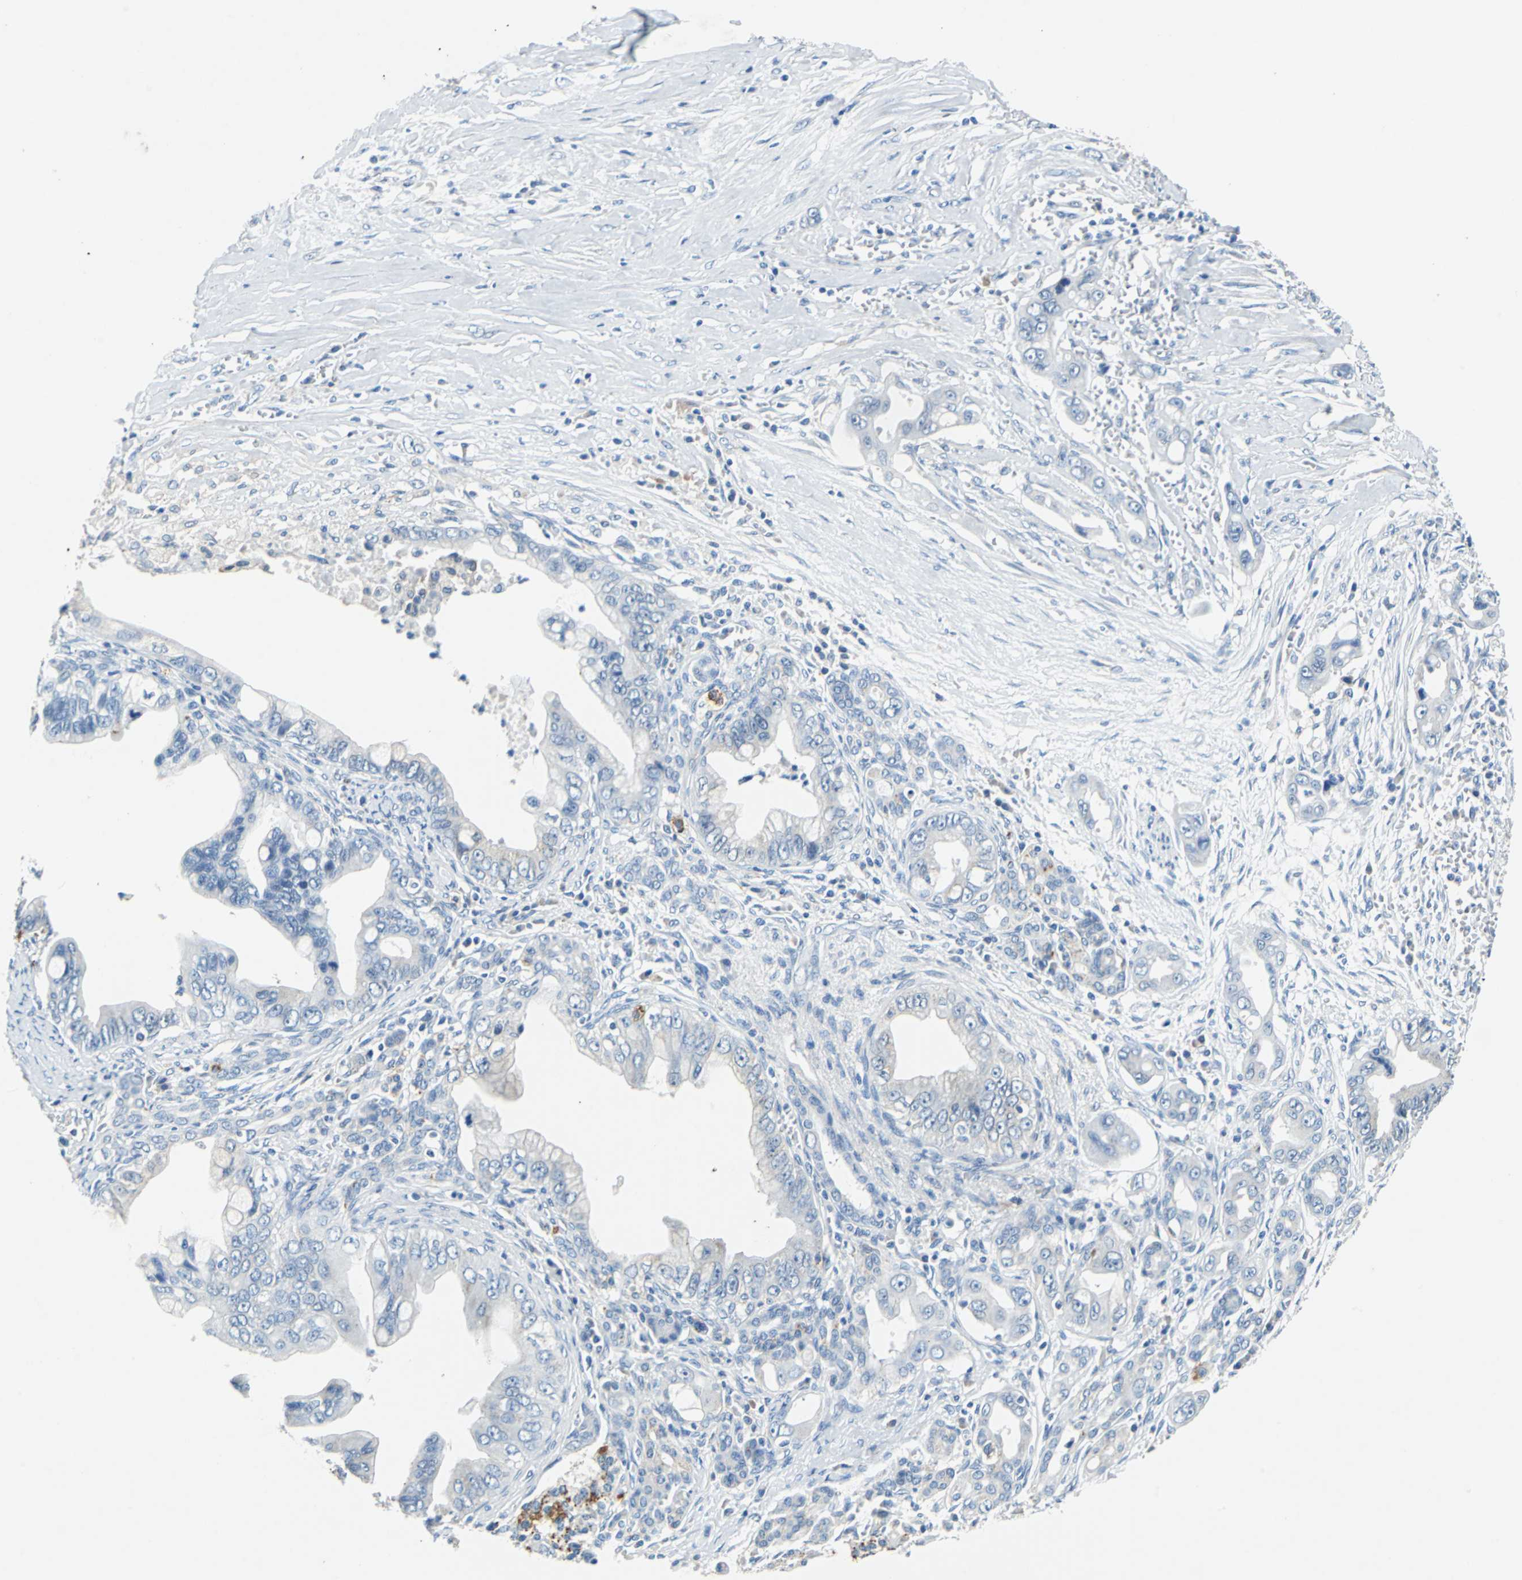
{"staining": {"intensity": "negative", "quantity": "none", "location": "none"}, "tissue": "pancreatic cancer", "cell_type": "Tumor cells", "image_type": "cancer", "snomed": [{"axis": "morphology", "description": "Adenocarcinoma, NOS"}, {"axis": "topography", "description": "Pancreas"}], "caption": "Tumor cells are negative for protein expression in human pancreatic cancer (adenocarcinoma).", "gene": "TEX264", "patient": {"sex": "male", "age": 59}}